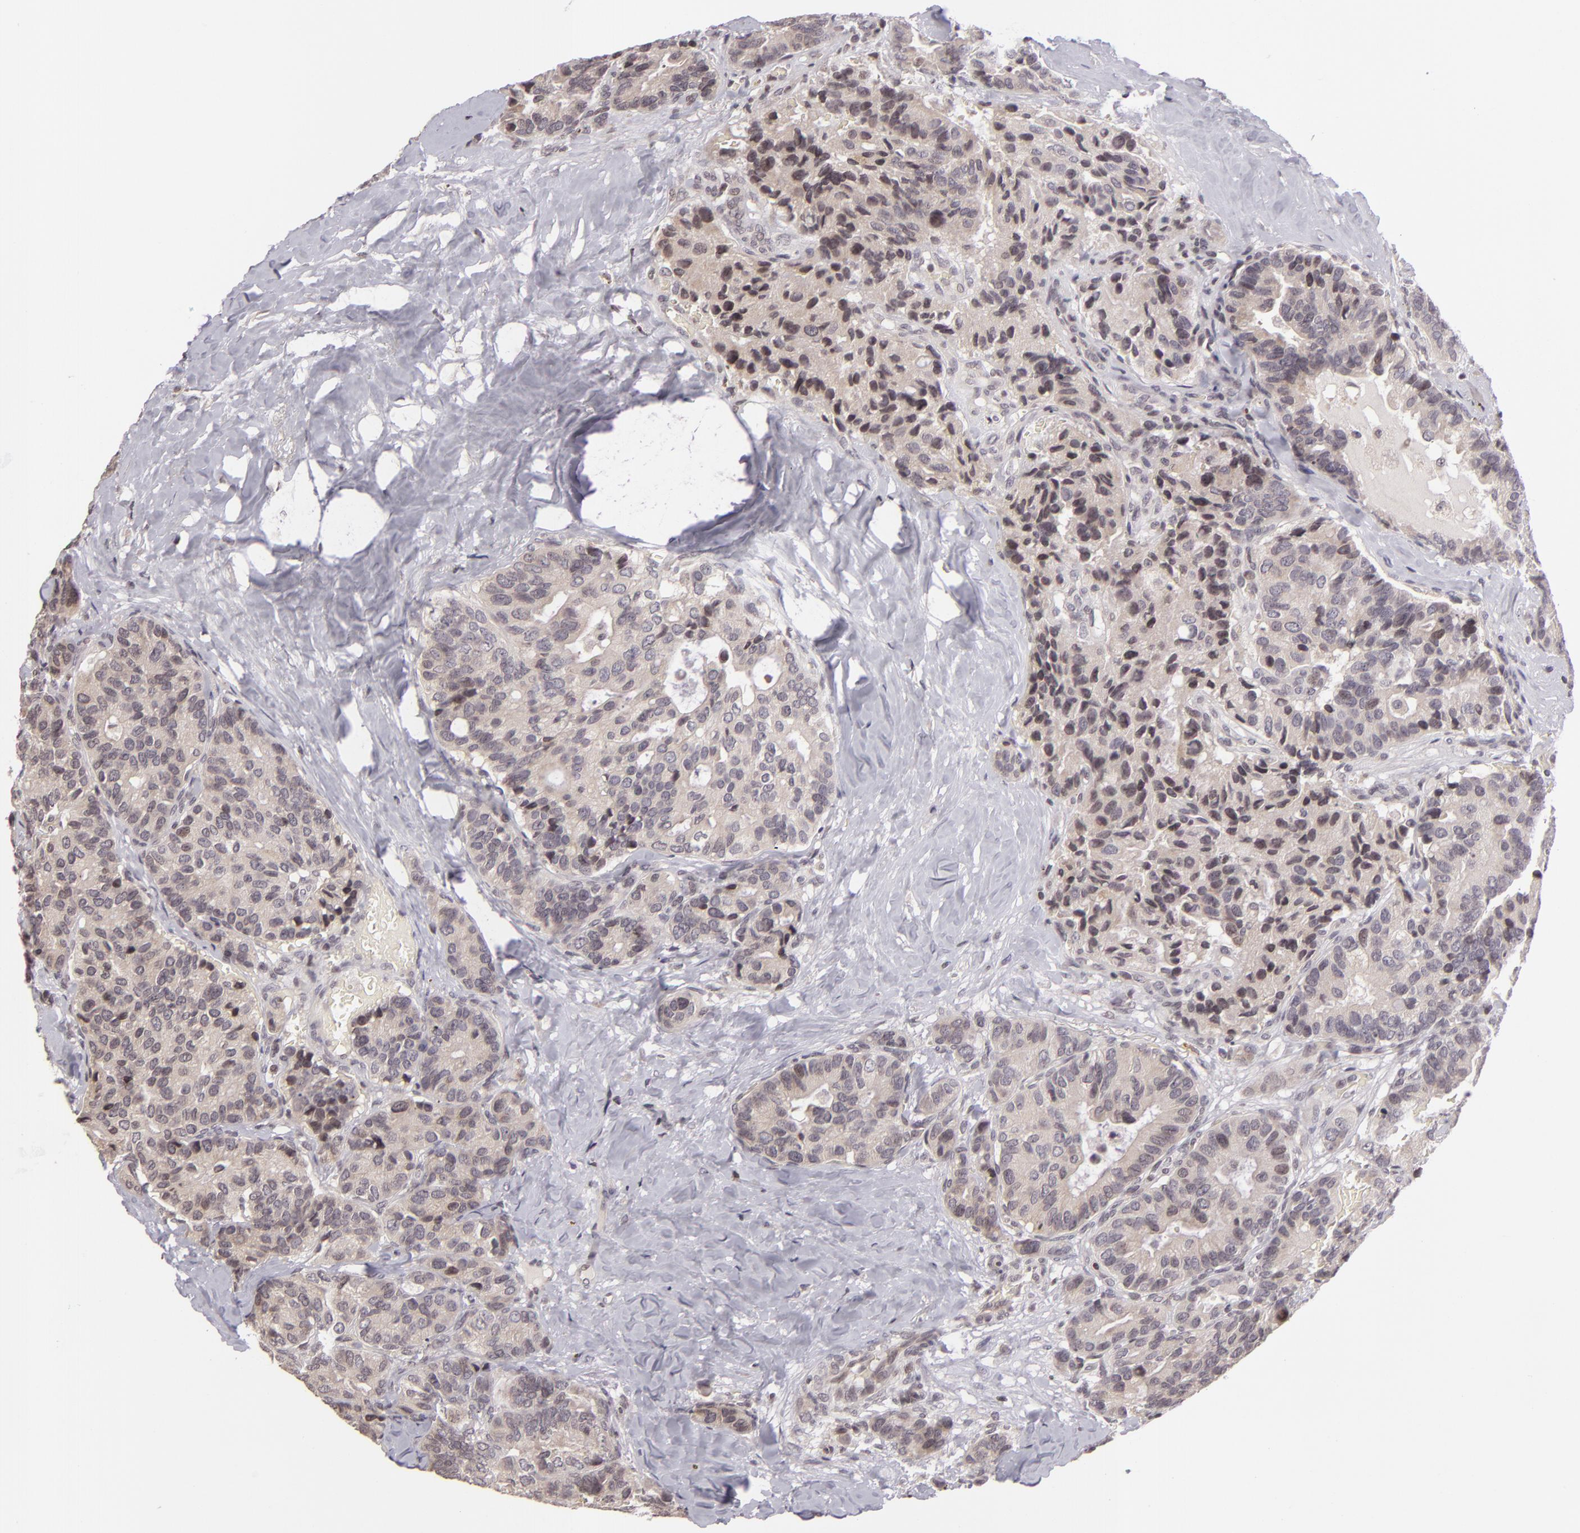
{"staining": {"intensity": "weak", "quantity": "<25%", "location": "nuclear"}, "tissue": "breast cancer", "cell_type": "Tumor cells", "image_type": "cancer", "snomed": [{"axis": "morphology", "description": "Duct carcinoma"}, {"axis": "topography", "description": "Breast"}], "caption": "Immunohistochemical staining of human intraductal carcinoma (breast) exhibits no significant expression in tumor cells.", "gene": "AKAP6", "patient": {"sex": "female", "age": 69}}